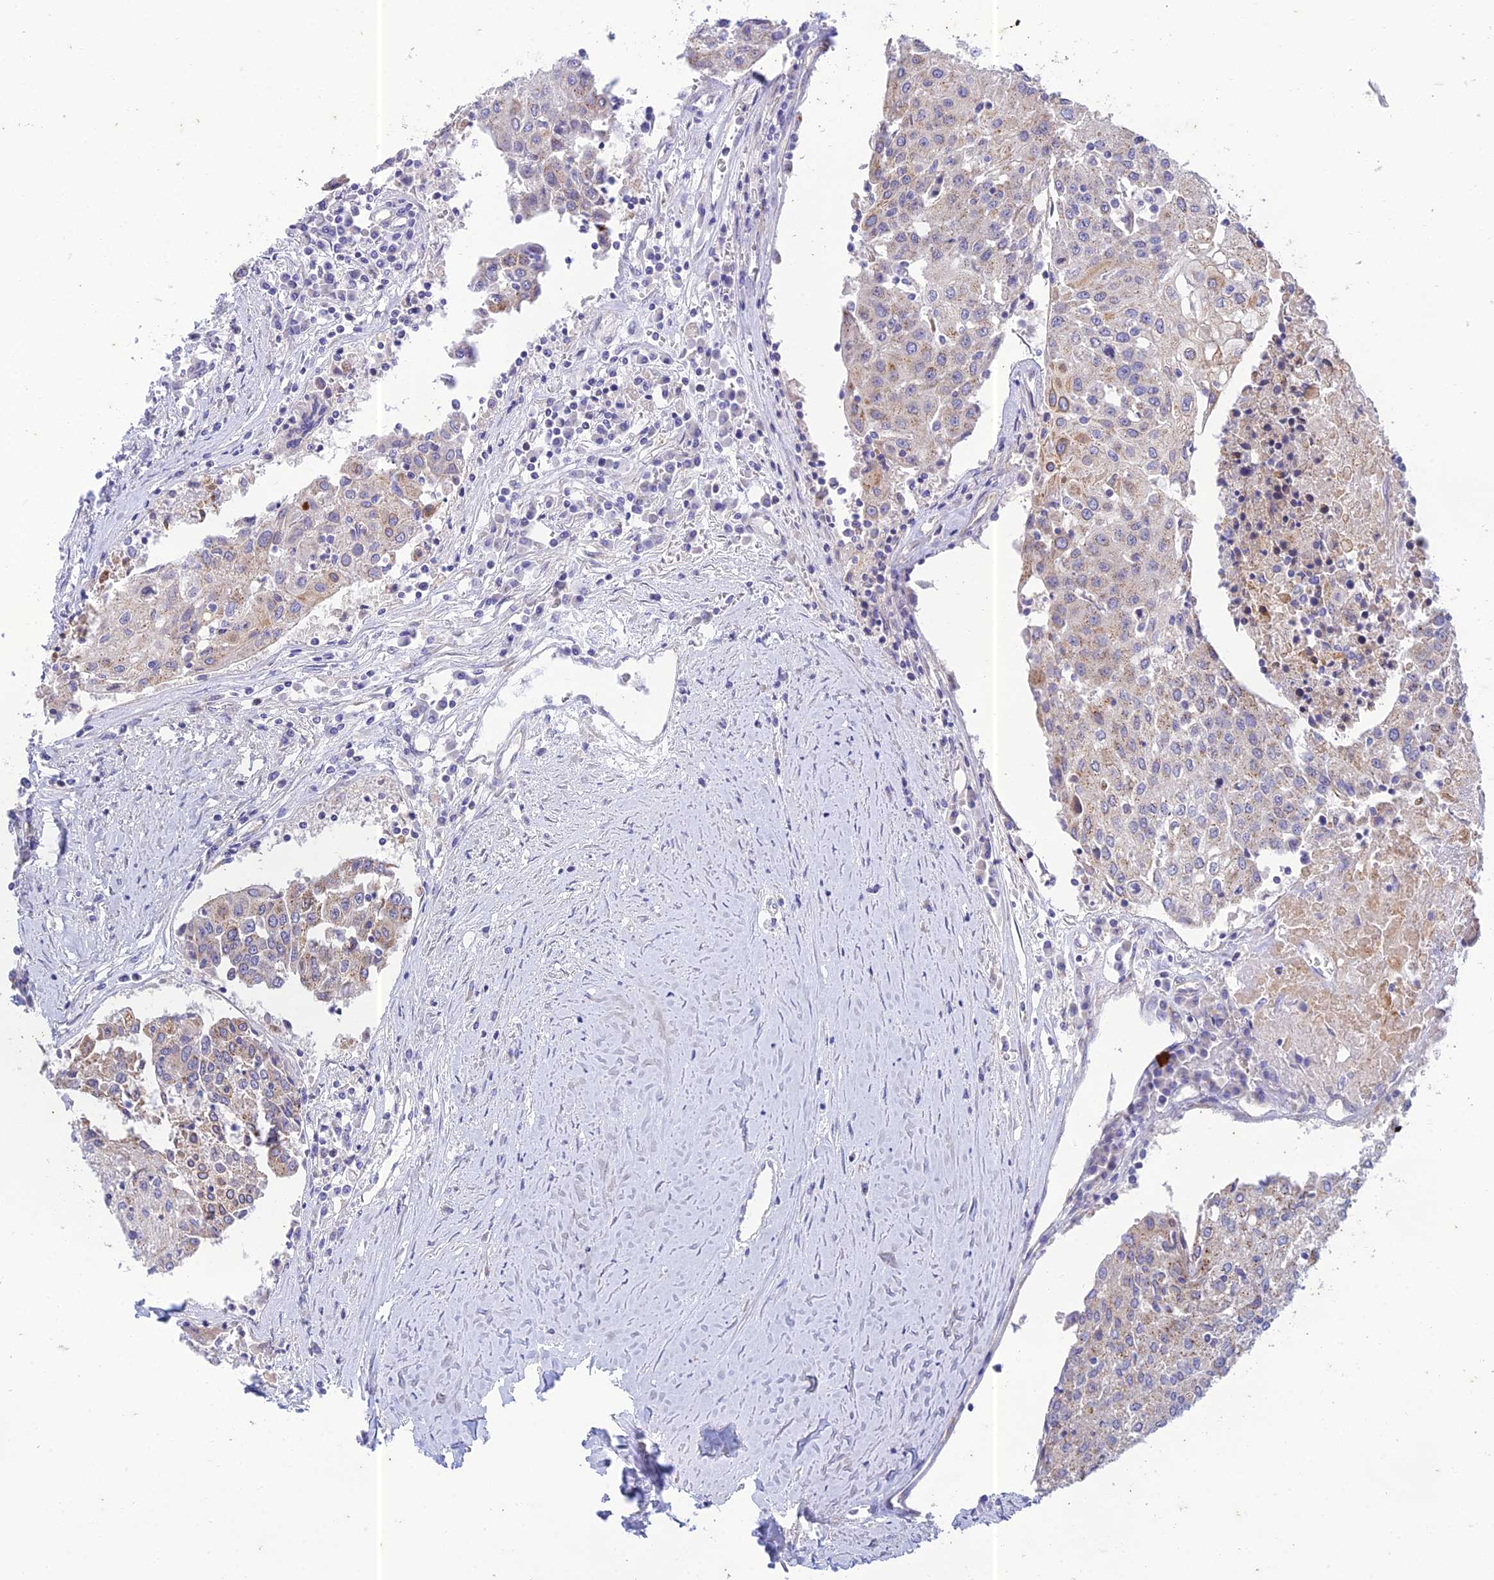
{"staining": {"intensity": "weak", "quantity": "<25%", "location": "cytoplasmic/membranous"}, "tissue": "urothelial cancer", "cell_type": "Tumor cells", "image_type": "cancer", "snomed": [{"axis": "morphology", "description": "Urothelial carcinoma, High grade"}, {"axis": "topography", "description": "Urinary bladder"}], "caption": "An image of human high-grade urothelial carcinoma is negative for staining in tumor cells. The staining is performed using DAB brown chromogen with nuclei counter-stained in using hematoxylin.", "gene": "PTCD2", "patient": {"sex": "female", "age": 85}}